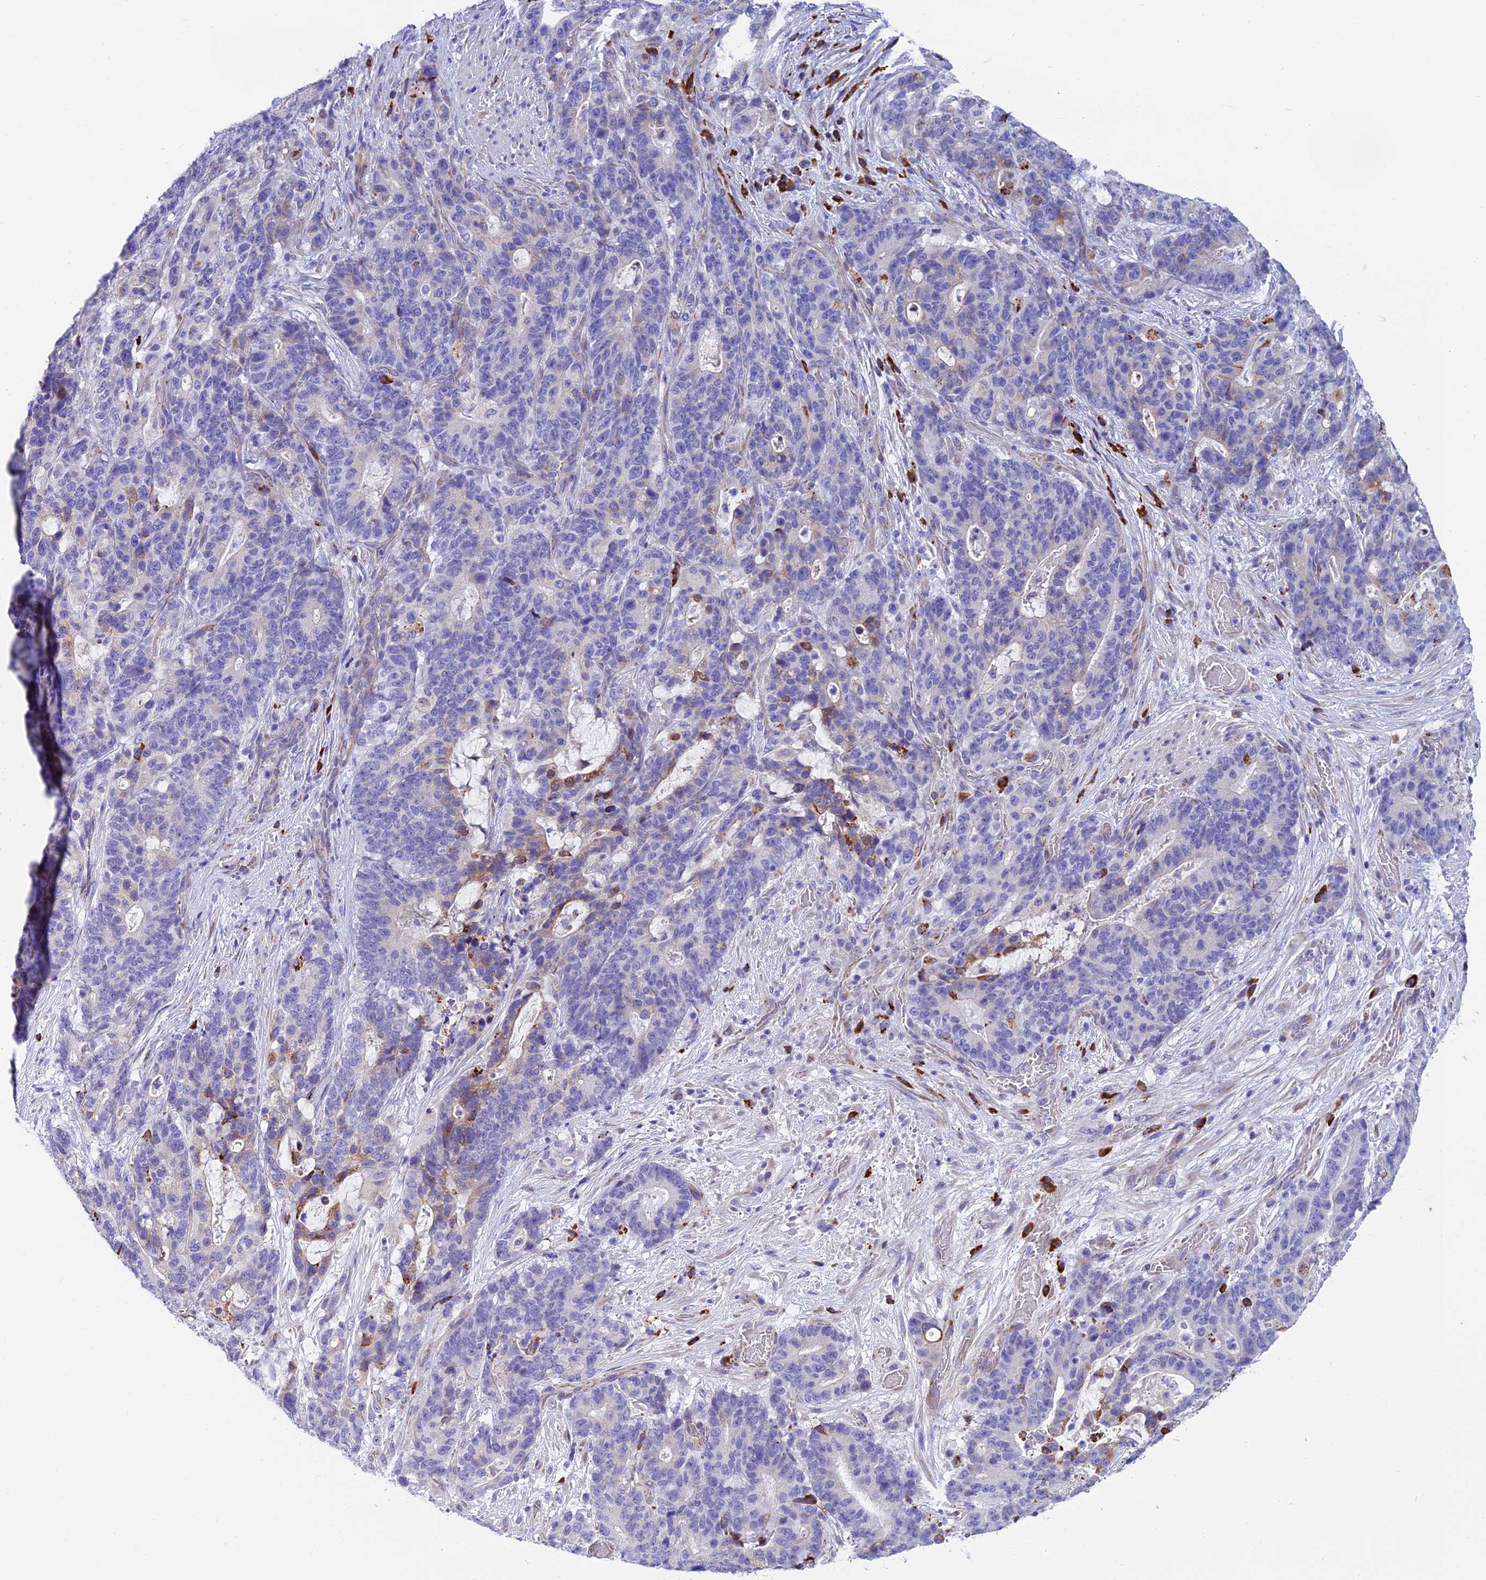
{"staining": {"intensity": "moderate", "quantity": "<25%", "location": "cytoplasmic/membranous"}, "tissue": "stomach cancer", "cell_type": "Tumor cells", "image_type": "cancer", "snomed": [{"axis": "morphology", "description": "Normal tissue, NOS"}, {"axis": "morphology", "description": "Adenocarcinoma, NOS"}, {"axis": "topography", "description": "Stomach"}], "caption": "Approximately <25% of tumor cells in human stomach adenocarcinoma display moderate cytoplasmic/membranous protein positivity as visualized by brown immunohistochemical staining.", "gene": "MACIR", "patient": {"sex": "female", "age": 64}}